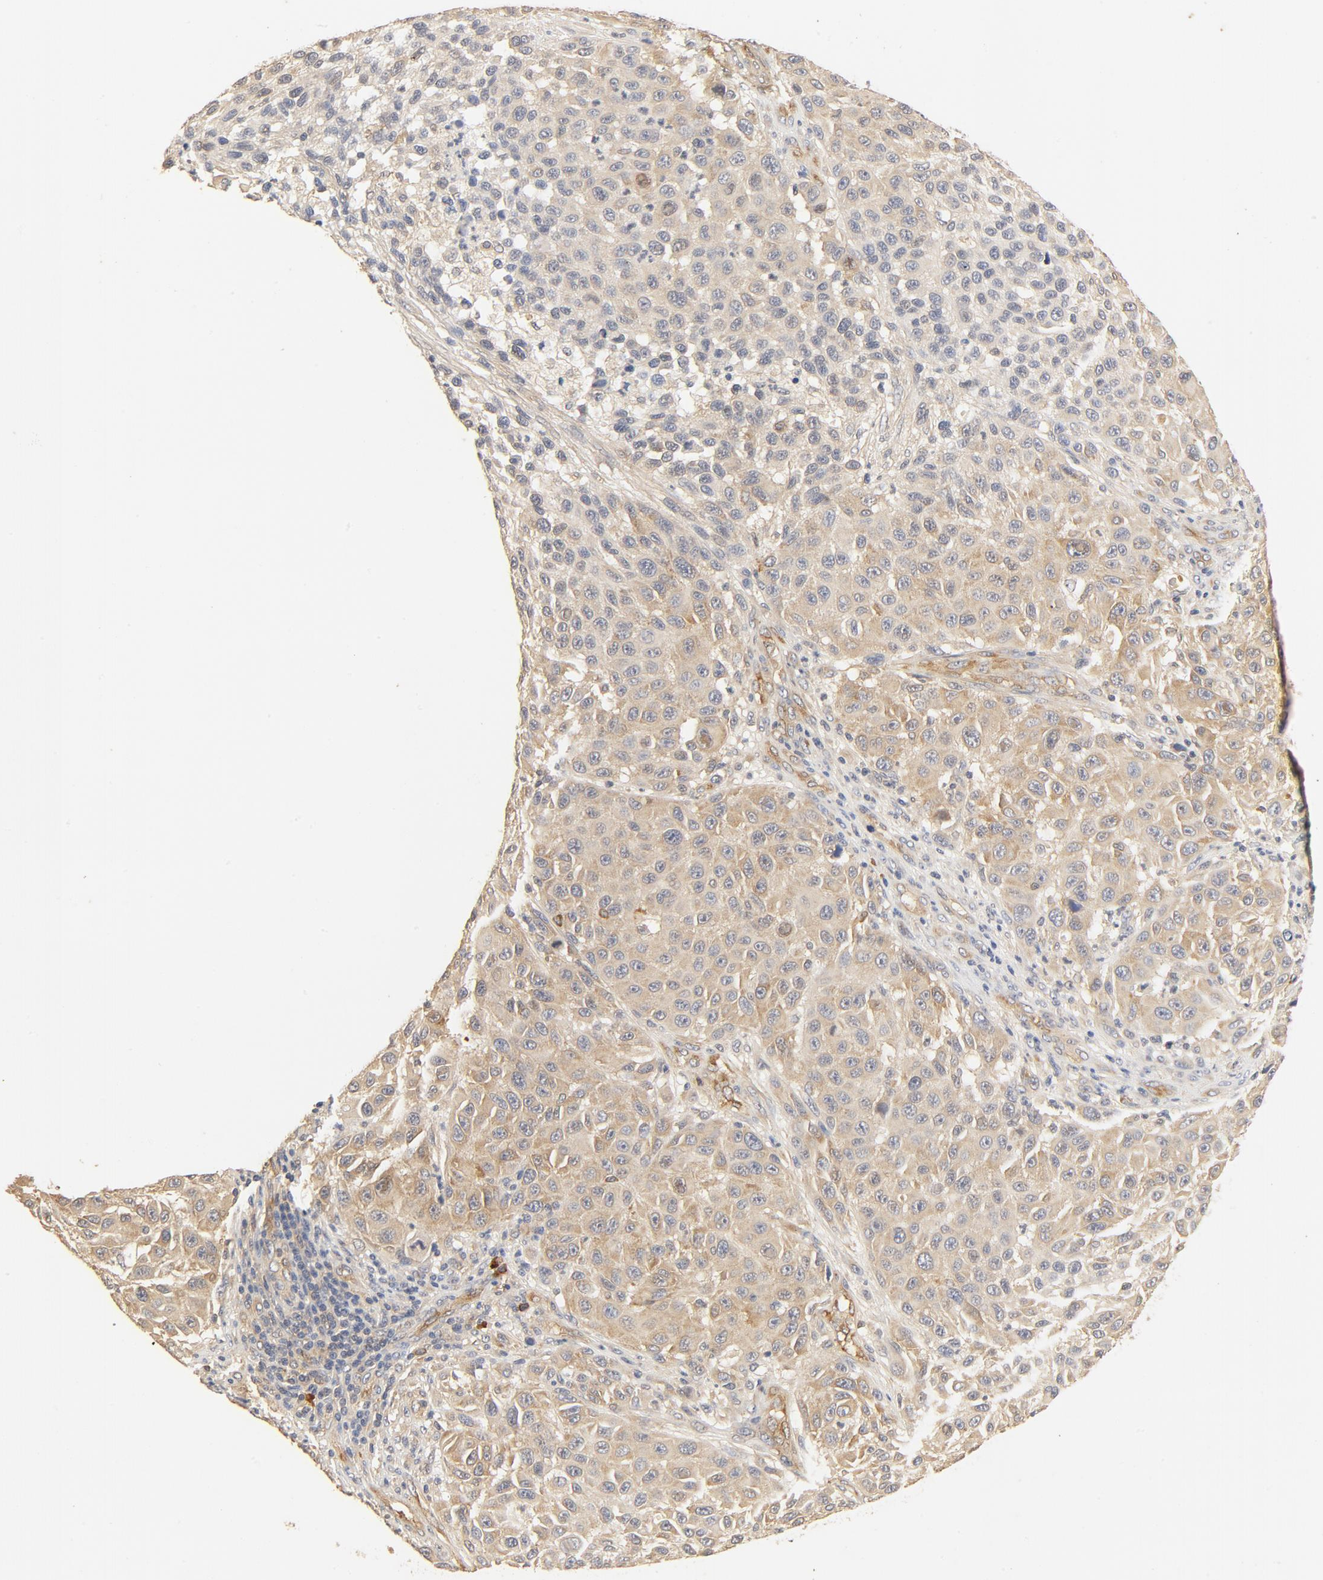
{"staining": {"intensity": "weak", "quantity": ">75%", "location": "cytoplasmic/membranous"}, "tissue": "melanoma", "cell_type": "Tumor cells", "image_type": "cancer", "snomed": [{"axis": "morphology", "description": "Malignant melanoma, Metastatic site"}, {"axis": "topography", "description": "Lymph node"}], "caption": "Human melanoma stained with a brown dye displays weak cytoplasmic/membranous positive staining in about >75% of tumor cells.", "gene": "UBE2J1", "patient": {"sex": "male", "age": 61}}